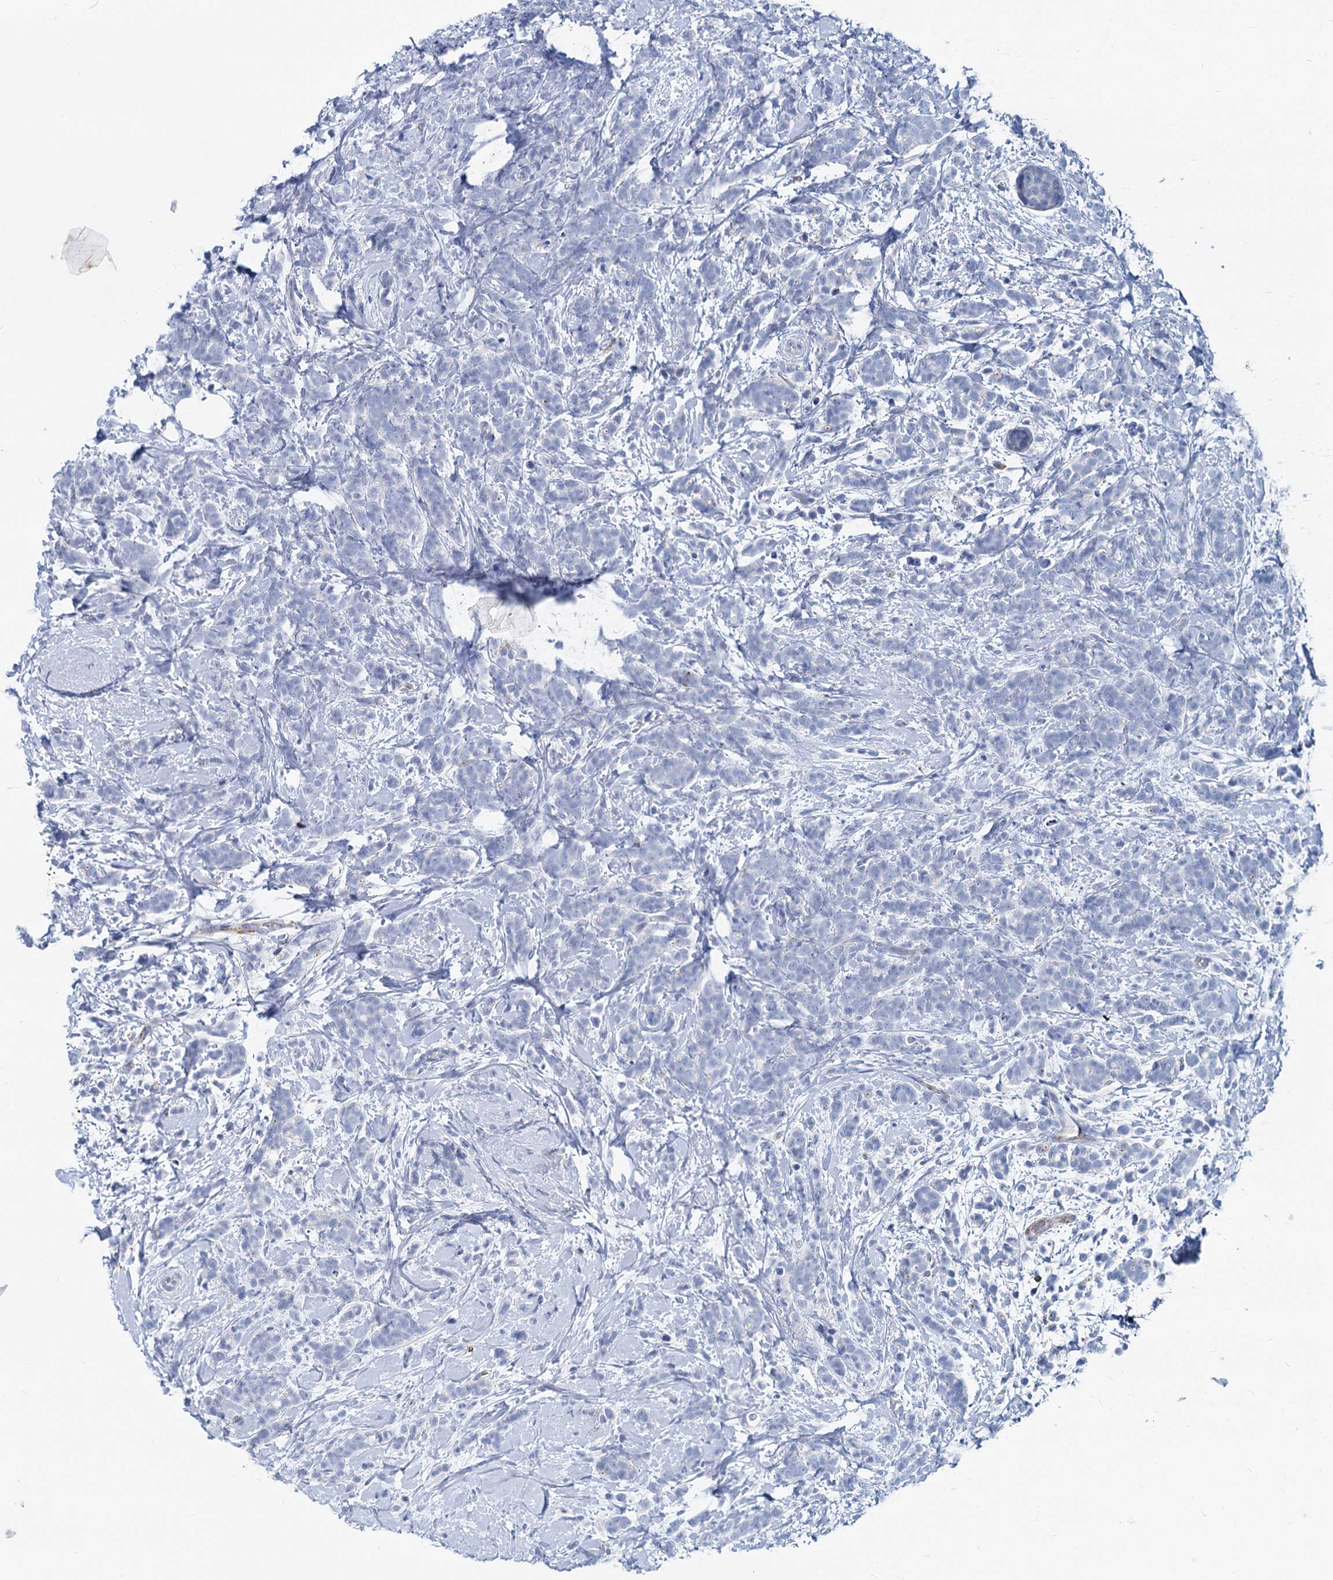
{"staining": {"intensity": "negative", "quantity": "none", "location": "none"}, "tissue": "breast cancer", "cell_type": "Tumor cells", "image_type": "cancer", "snomed": [{"axis": "morphology", "description": "Lobular carcinoma"}, {"axis": "topography", "description": "Breast"}], "caption": "Immunohistochemistry micrograph of neoplastic tissue: breast cancer (lobular carcinoma) stained with DAB (3,3'-diaminobenzidine) exhibits no significant protein expression in tumor cells.", "gene": "INSC", "patient": {"sex": "female", "age": 58}}